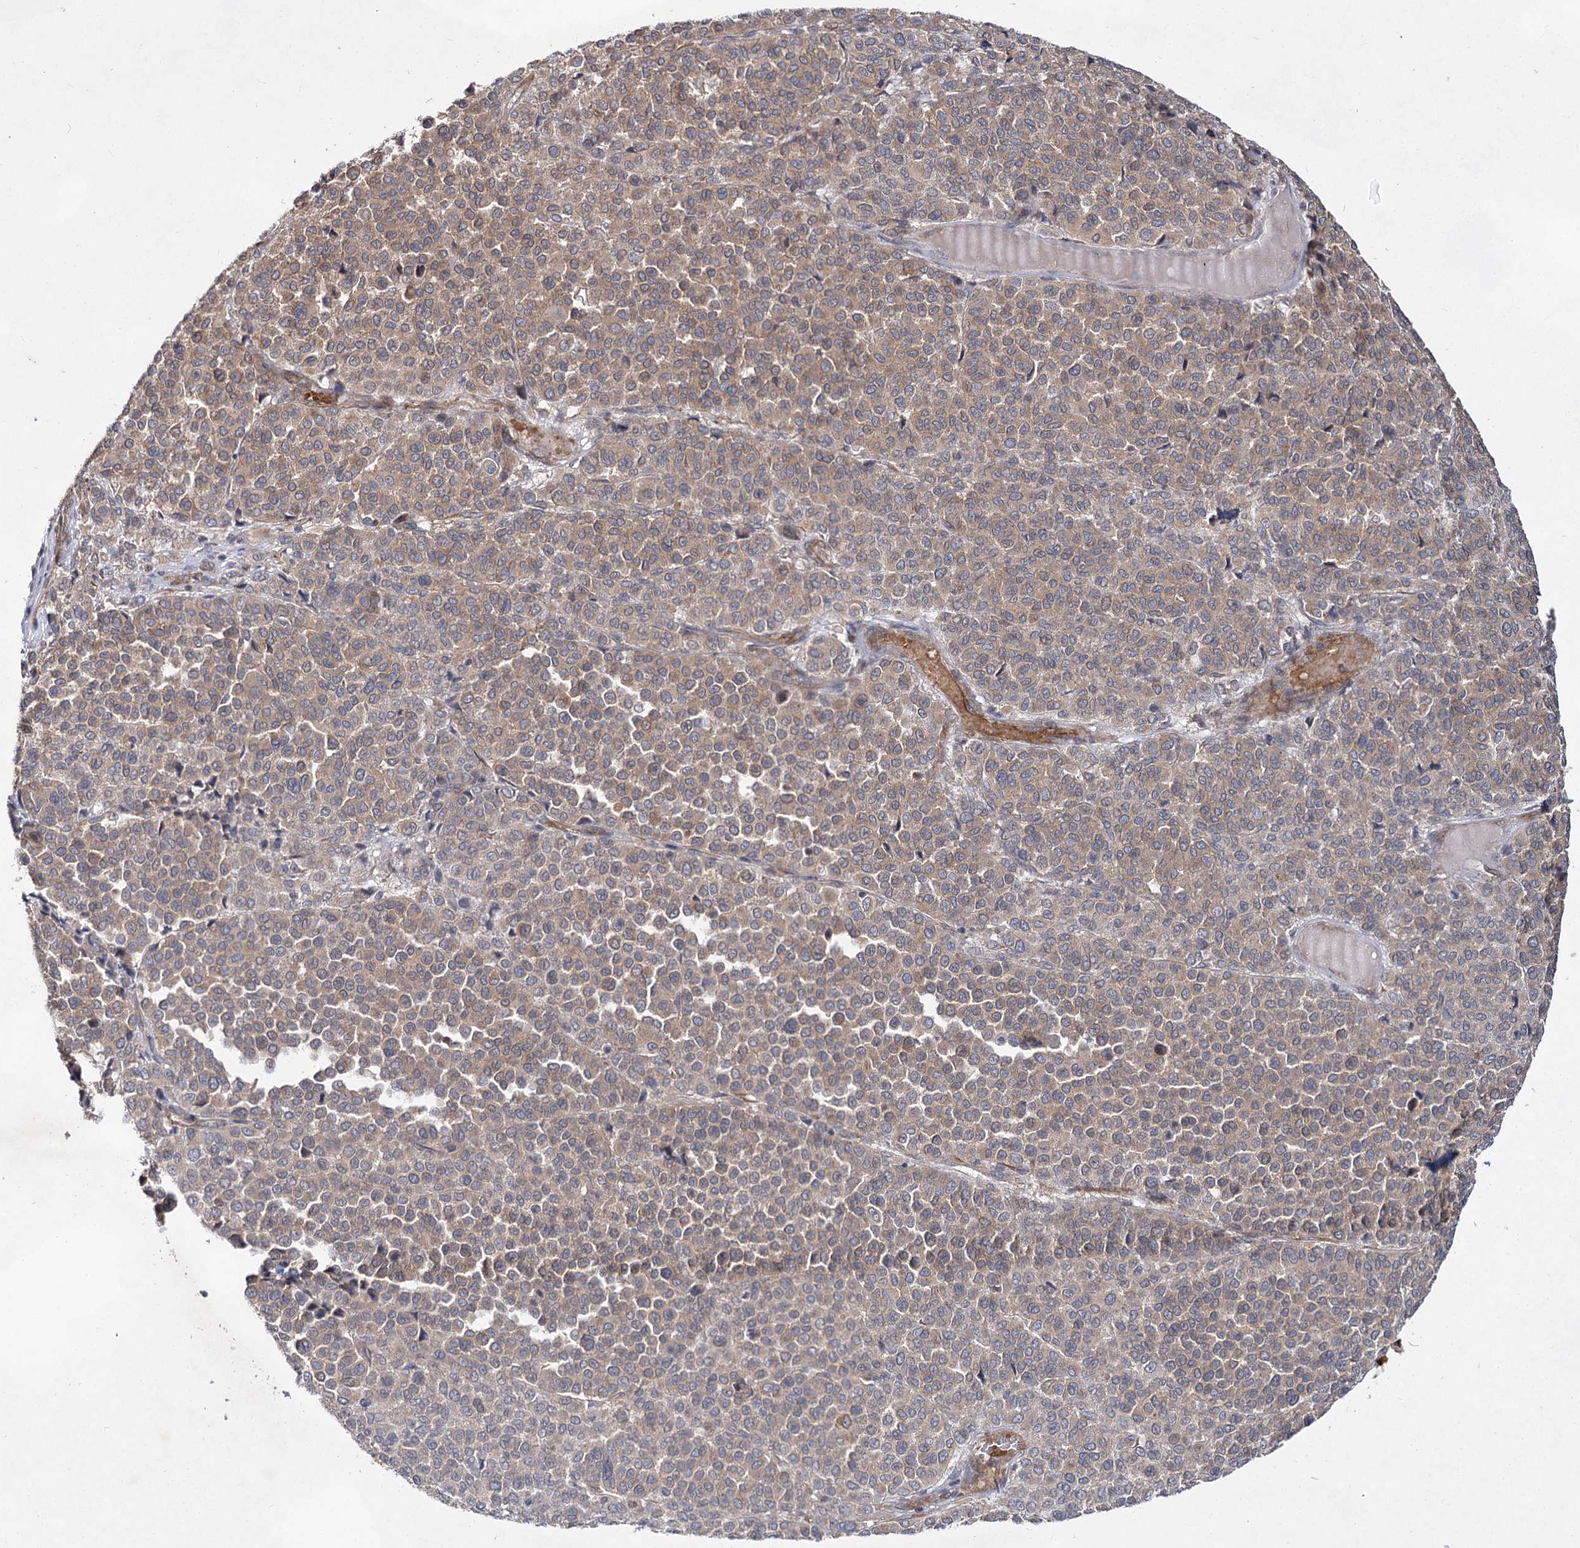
{"staining": {"intensity": "moderate", "quantity": "25%-75%", "location": "cytoplasmic/membranous"}, "tissue": "melanoma", "cell_type": "Tumor cells", "image_type": "cancer", "snomed": [{"axis": "morphology", "description": "Malignant melanoma, Metastatic site"}, {"axis": "topography", "description": "Pancreas"}], "caption": "This histopathology image reveals immunohistochemistry staining of human malignant melanoma (metastatic site), with medium moderate cytoplasmic/membranous positivity in approximately 25%-75% of tumor cells.", "gene": "IQSEC1", "patient": {"sex": "female", "age": 30}}